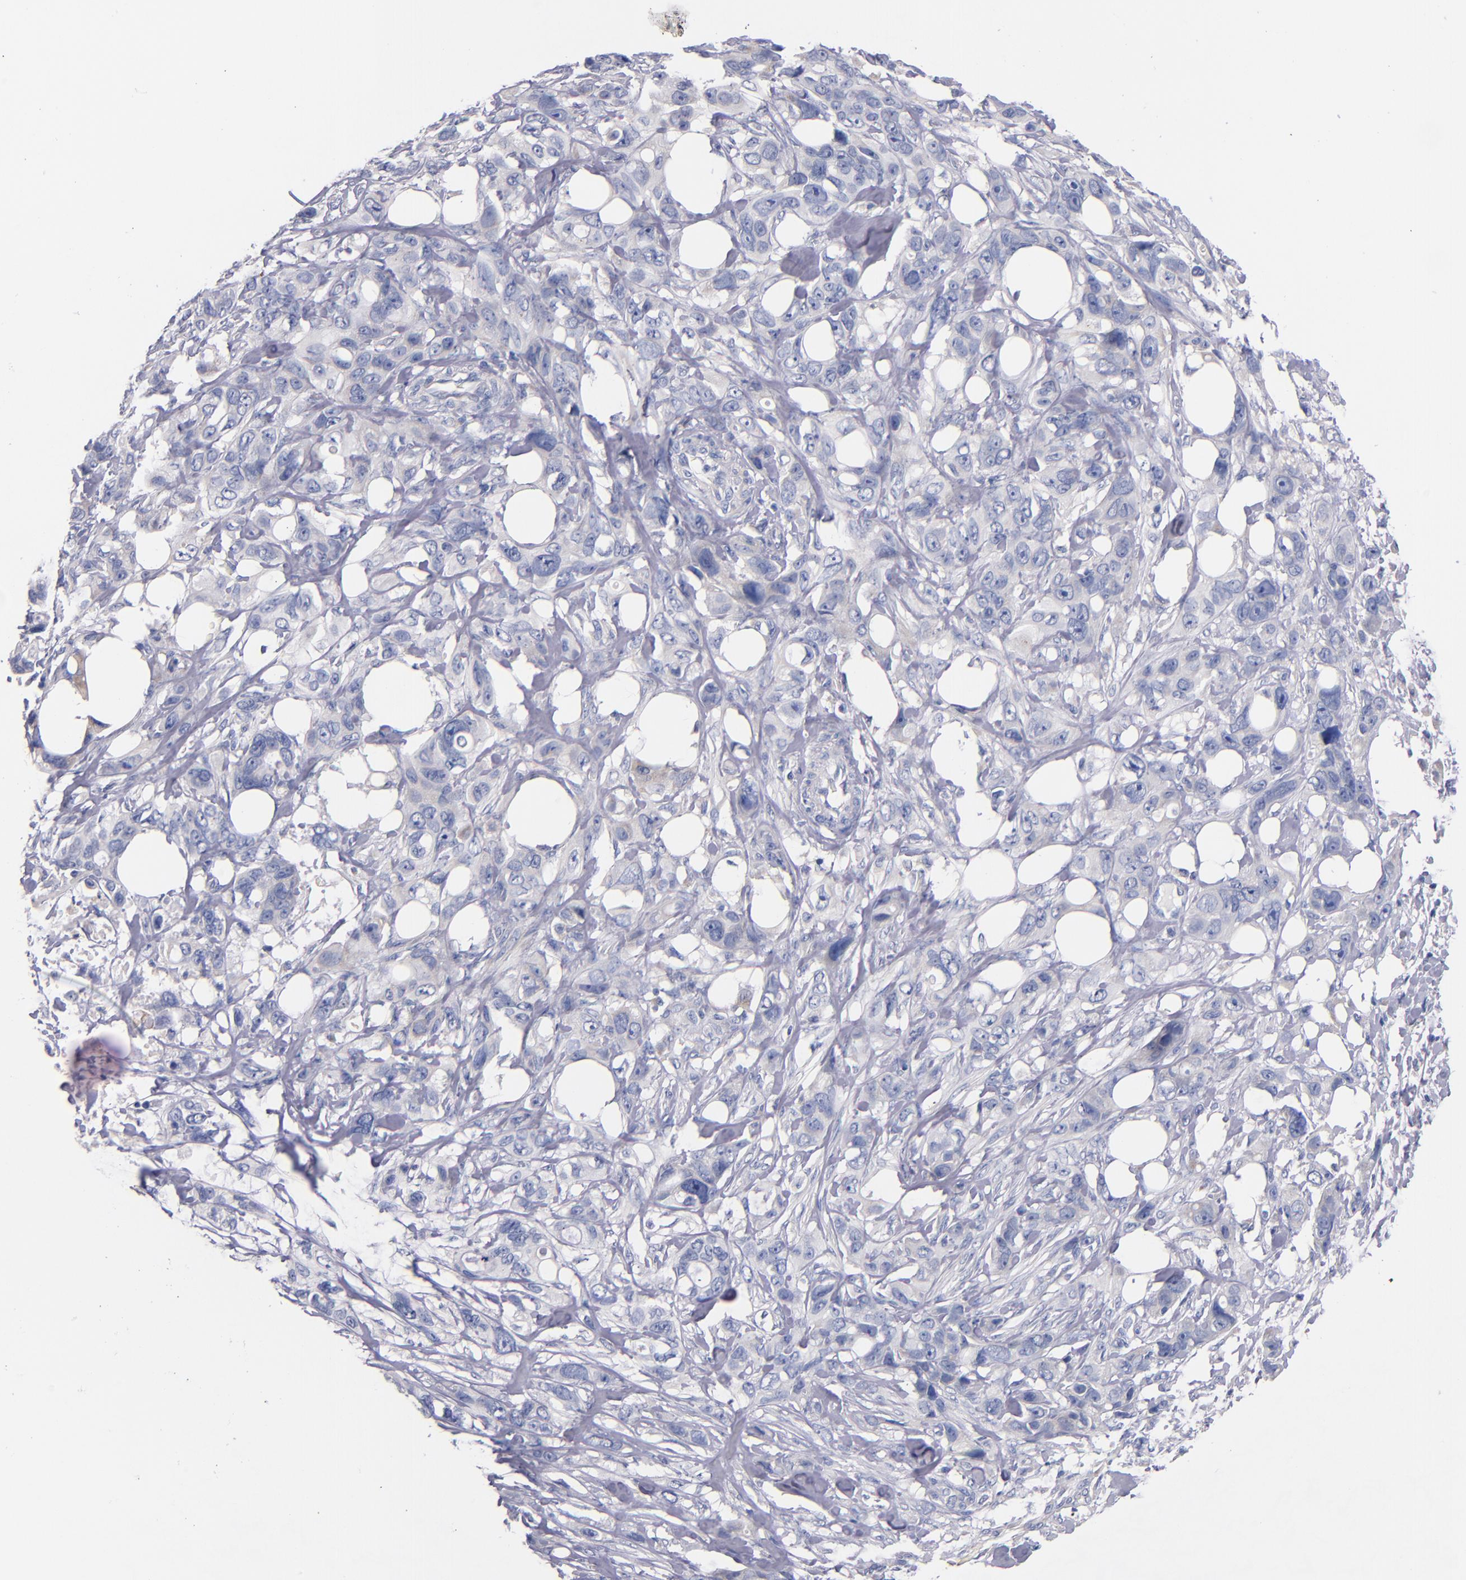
{"staining": {"intensity": "negative", "quantity": "none", "location": "none"}, "tissue": "stomach cancer", "cell_type": "Tumor cells", "image_type": "cancer", "snomed": [{"axis": "morphology", "description": "Adenocarcinoma, NOS"}, {"axis": "topography", "description": "Stomach, upper"}], "caption": "There is no significant positivity in tumor cells of stomach cancer. Brightfield microscopy of immunohistochemistry stained with DAB (brown) and hematoxylin (blue), captured at high magnification.", "gene": "CNTNAP2", "patient": {"sex": "male", "age": 47}}